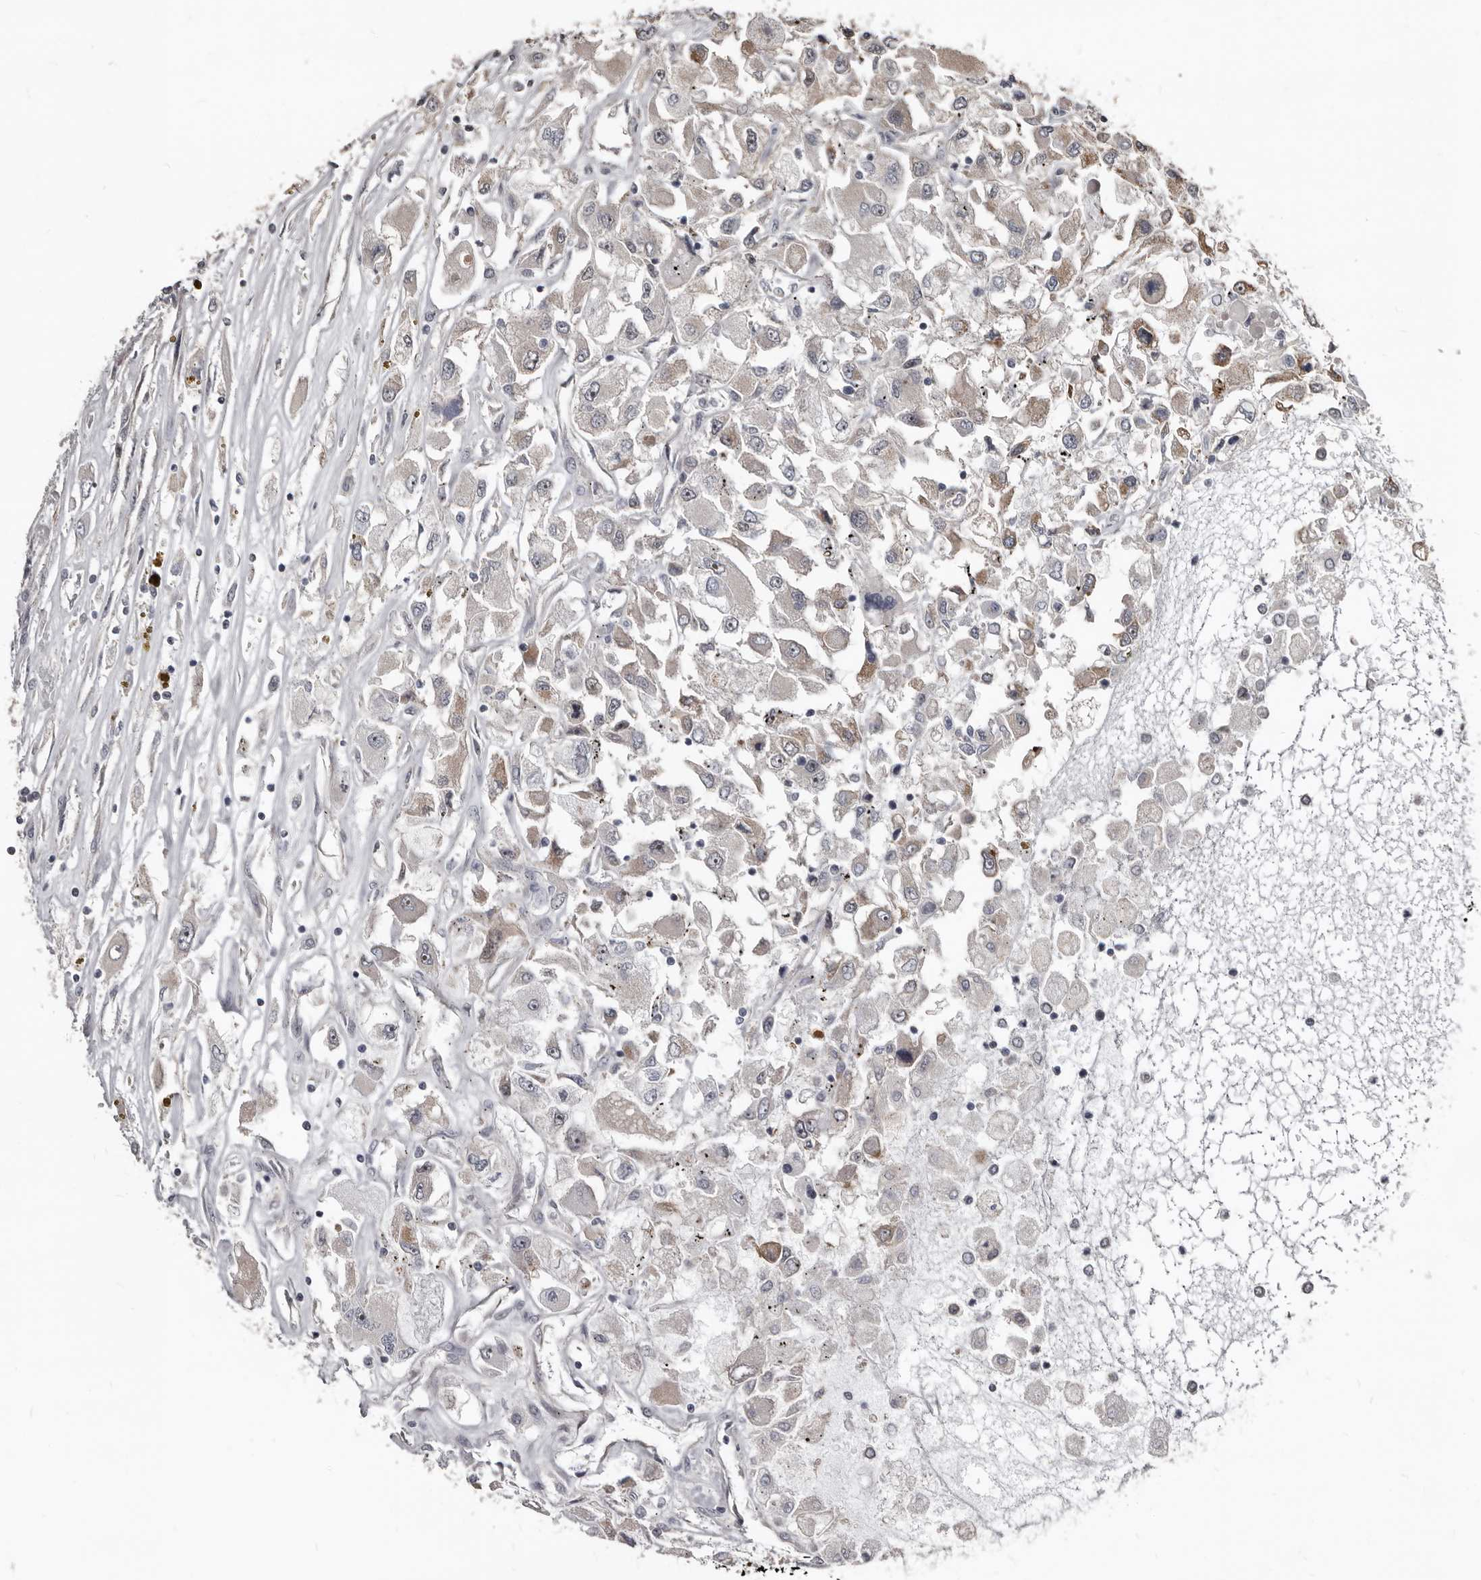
{"staining": {"intensity": "weak", "quantity": "<25%", "location": "cytoplasmic/membranous"}, "tissue": "renal cancer", "cell_type": "Tumor cells", "image_type": "cancer", "snomed": [{"axis": "morphology", "description": "Adenocarcinoma, NOS"}, {"axis": "topography", "description": "Kidney"}], "caption": "This histopathology image is of adenocarcinoma (renal) stained with immunohistochemistry (IHC) to label a protein in brown with the nuclei are counter-stained blue. There is no expression in tumor cells. (DAB immunohistochemistry, high magnification).", "gene": "DHPS", "patient": {"sex": "female", "age": 52}}